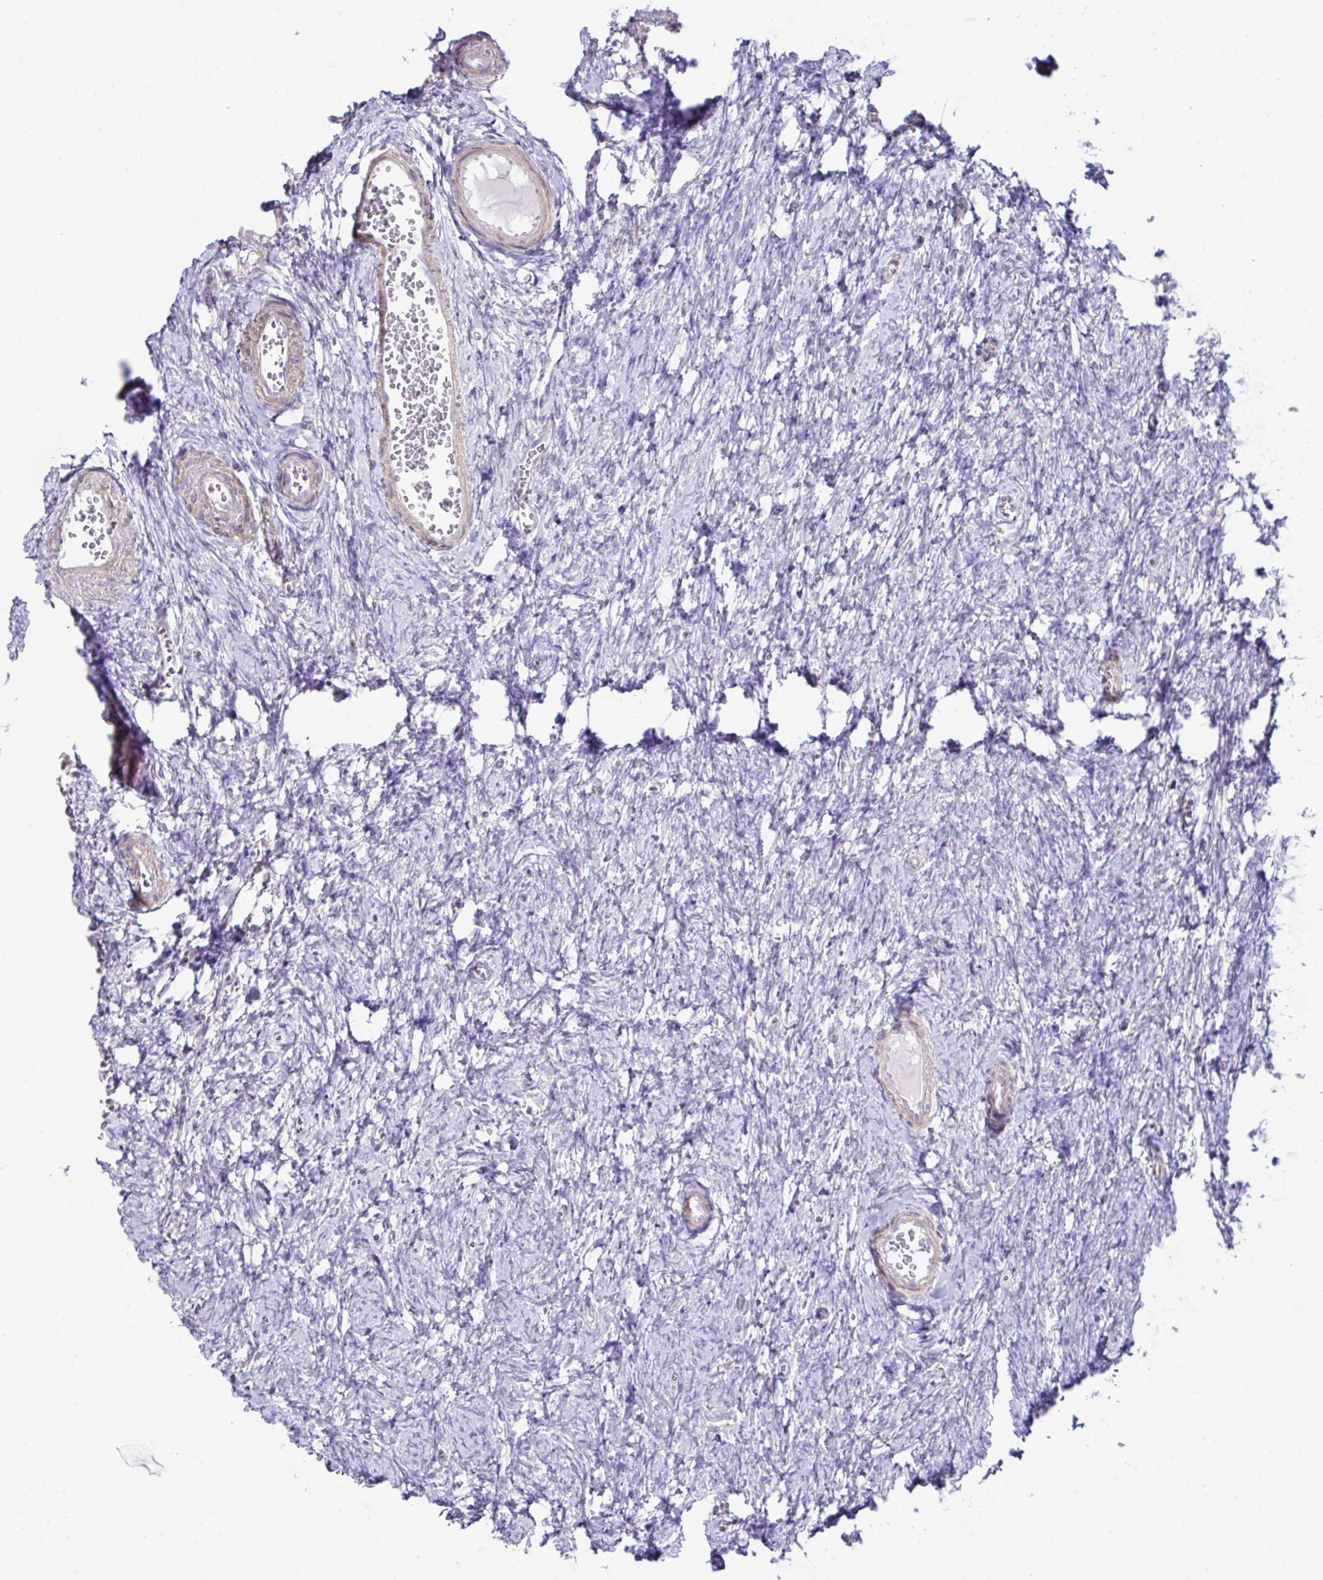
{"staining": {"intensity": "negative", "quantity": "none", "location": "none"}, "tissue": "ovary", "cell_type": "Follicle cells", "image_type": "normal", "snomed": [{"axis": "morphology", "description": "Normal tissue, NOS"}, {"axis": "topography", "description": "Ovary"}], "caption": "This is an immunohistochemistry histopathology image of benign ovary. There is no positivity in follicle cells.", "gene": "OR4P4", "patient": {"sex": "female", "age": 41}}